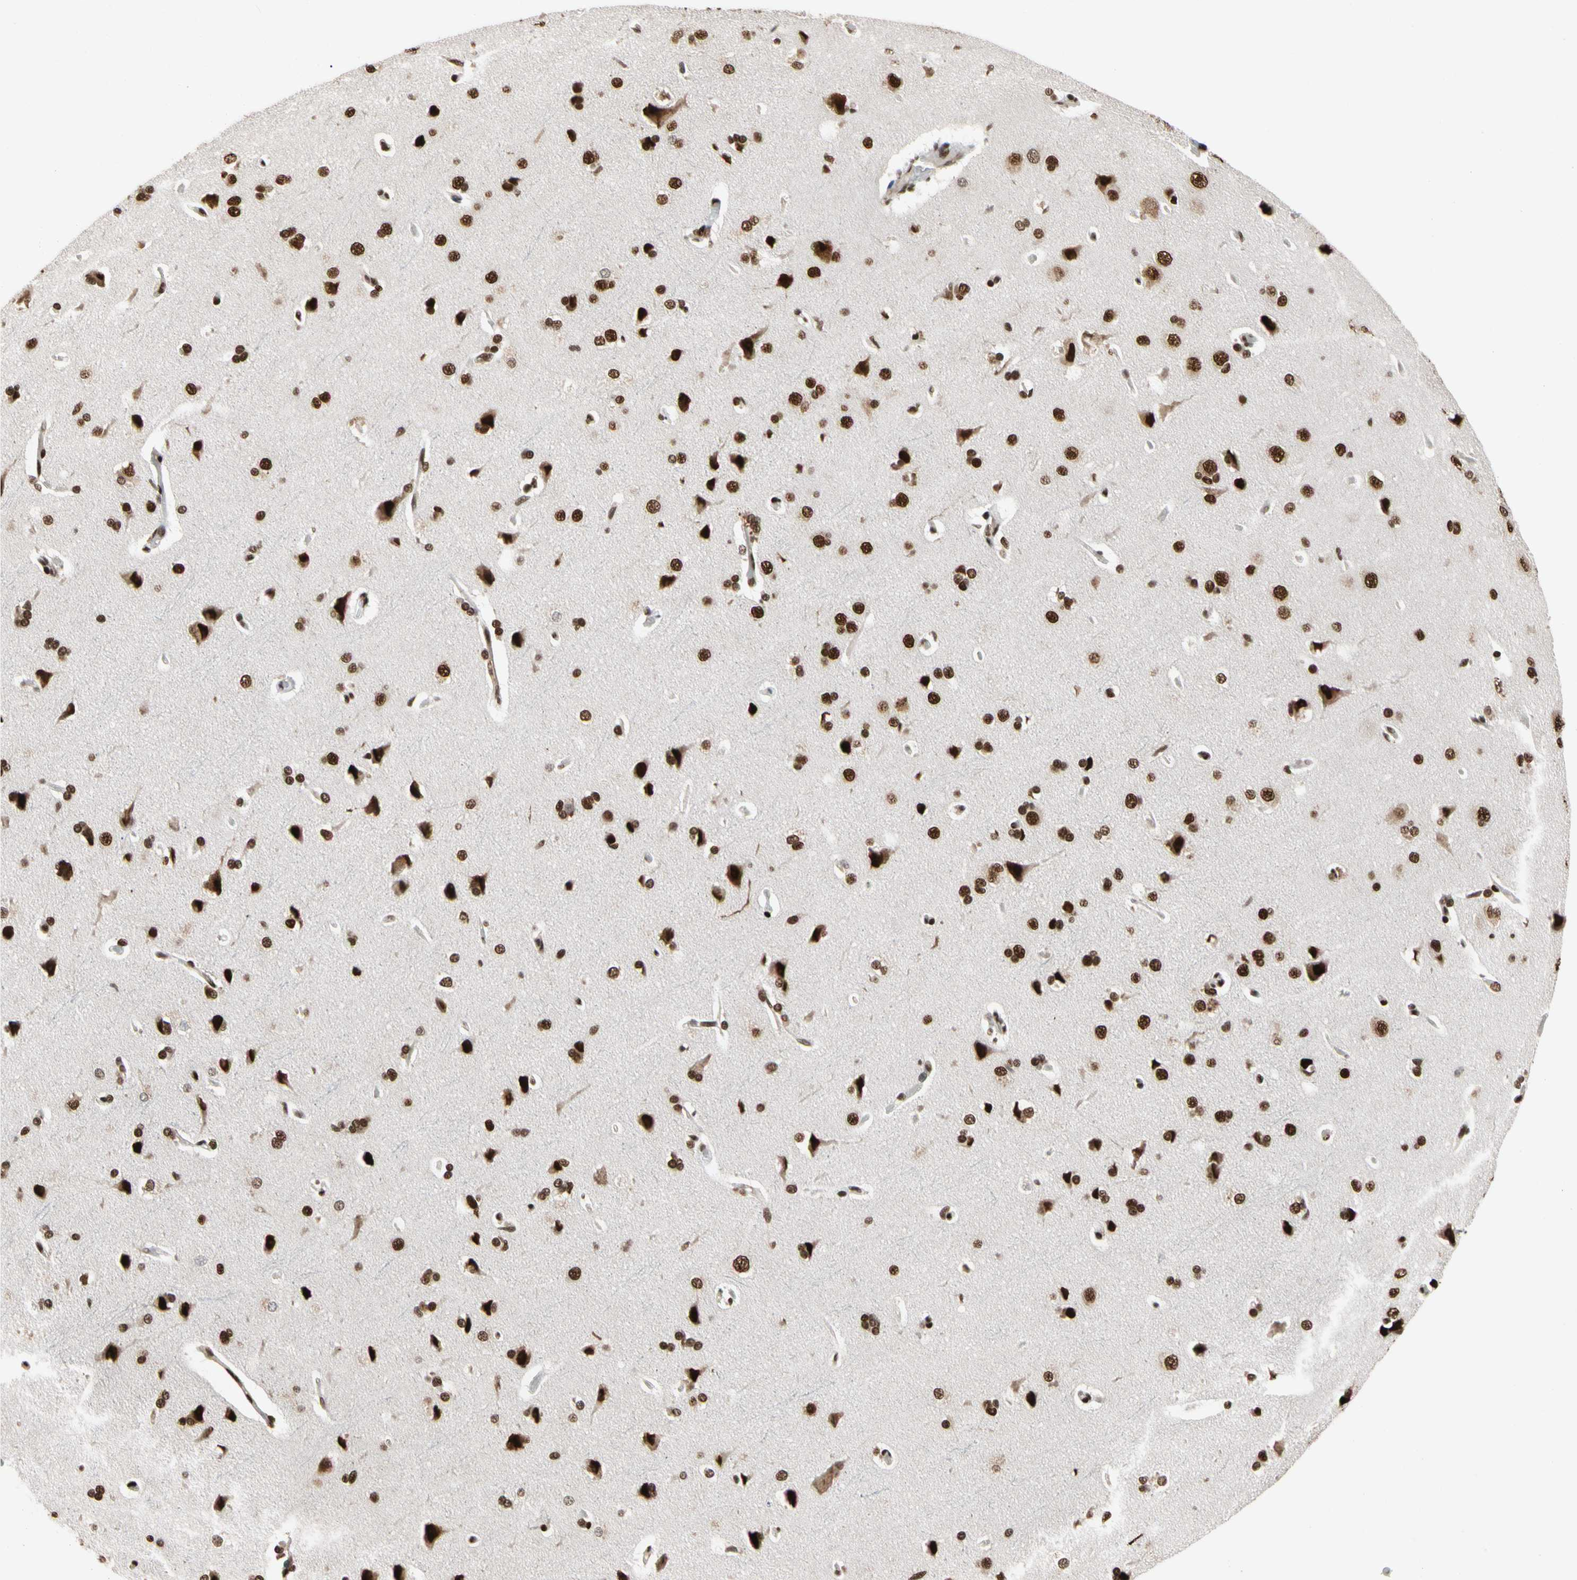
{"staining": {"intensity": "moderate", "quantity": ">75%", "location": "nuclear"}, "tissue": "cerebral cortex", "cell_type": "Endothelial cells", "image_type": "normal", "snomed": [{"axis": "morphology", "description": "Normal tissue, NOS"}, {"axis": "topography", "description": "Cerebral cortex"}], "caption": "Immunohistochemistry (DAB (3,3'-diaminobenzidine)) staining of benign human cerebral cortex reveals moderate nuclear protein staining in approximately >75% of endothelial cells.", "gene": "FAM98B", "patient": {"sex": "male", "age": 62}}